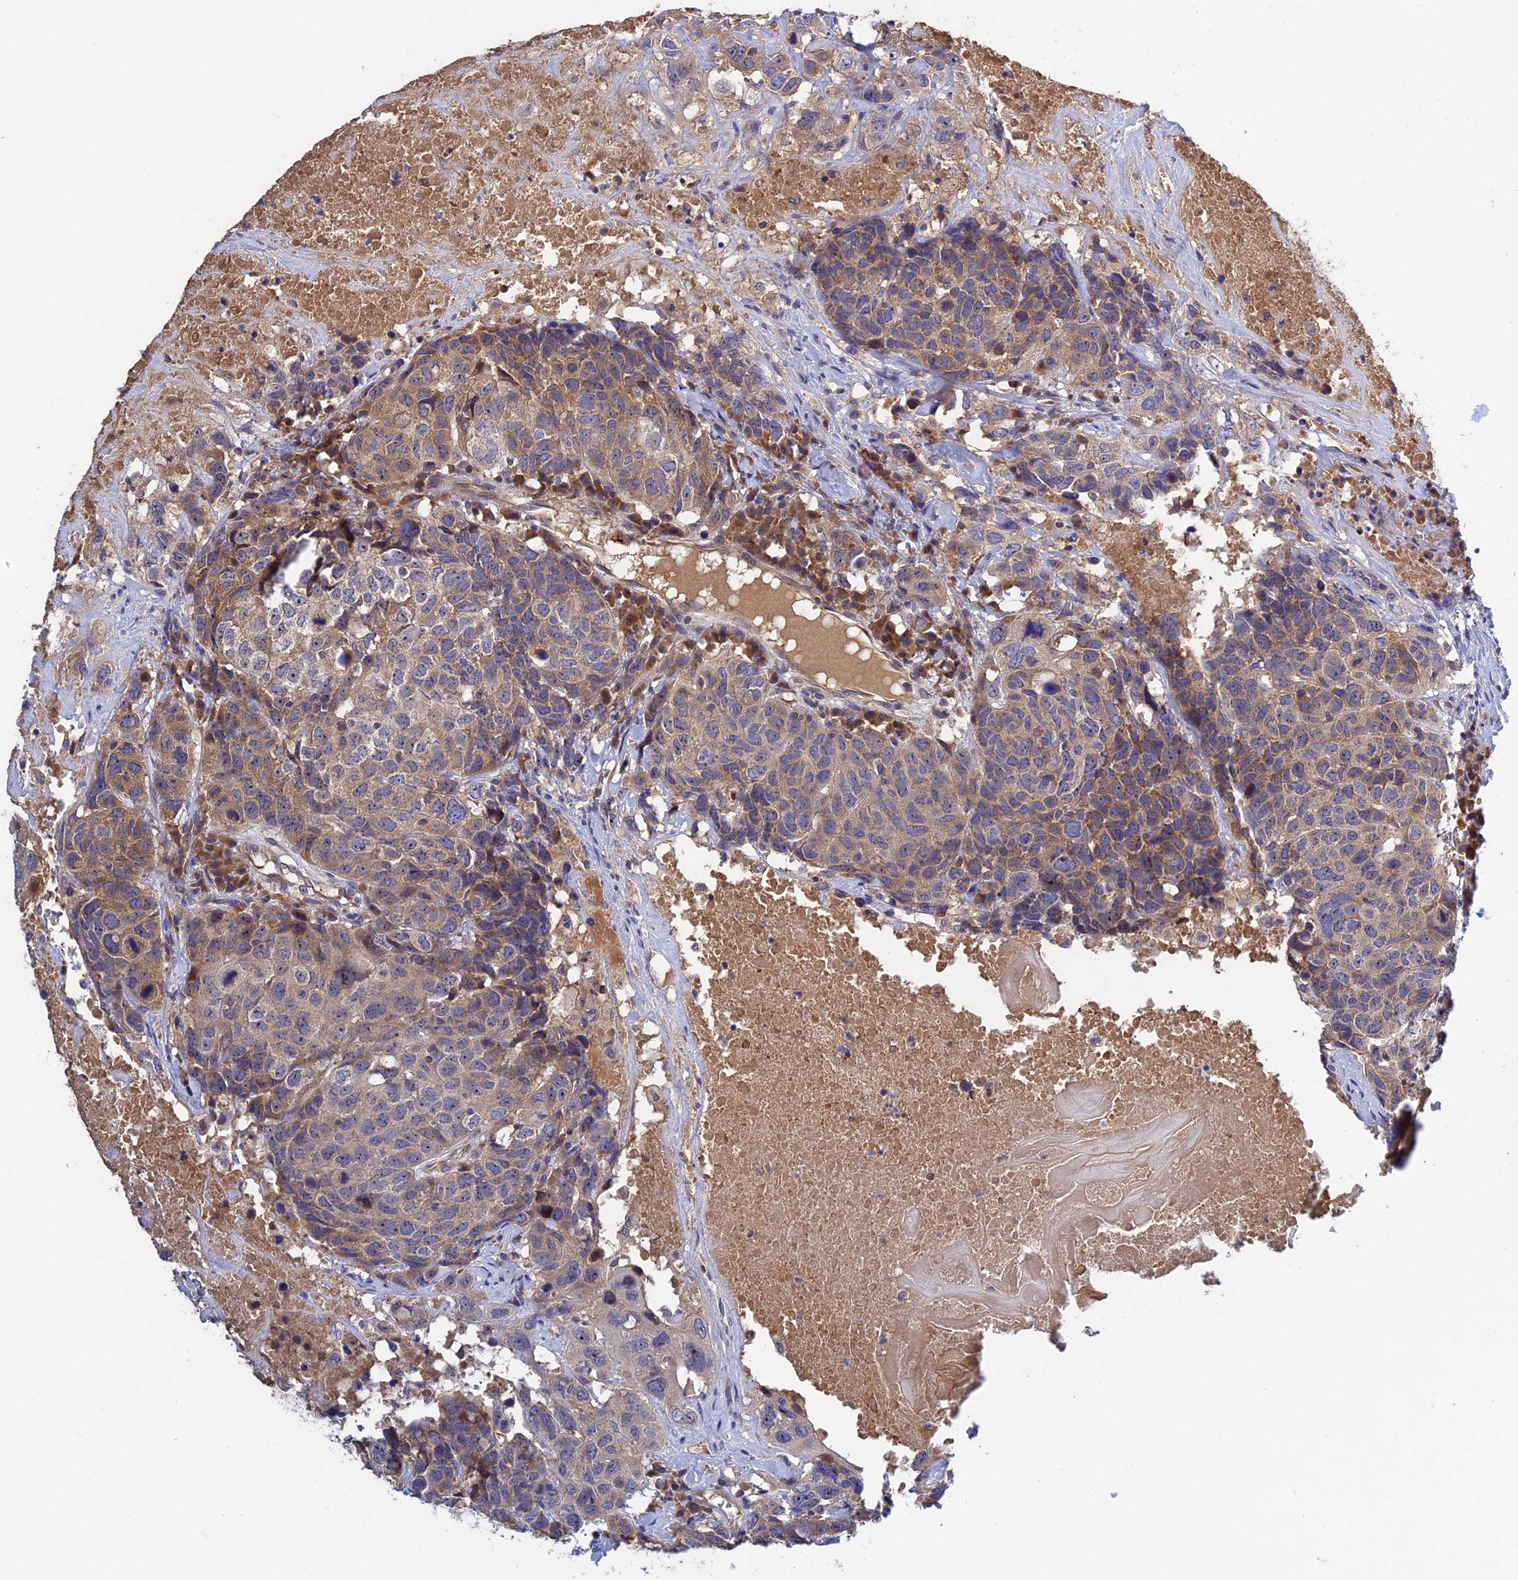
{"staining": {"intensity": "weak", "quantity": "25%-75%", "location": "cytoplasmic/membranous"}, "tissue": "head and neck cancer", "cell_type": "Tumor cells", "image_type": "cancer", "snomed": [{"axis": "morphology", "description": "Squamous cell carcinoma, NOS"}, {"axis": "topography", "description": "Head-Neck"}], "caption": "Tumor cells display low levels of weak cytoplasmic/membranous staining in about 25%-75% of cells in human head and neck cancer (squamous cell carcinoma).", "gene": "CRACD", "patient": {"sex": "male", "age": 66}}